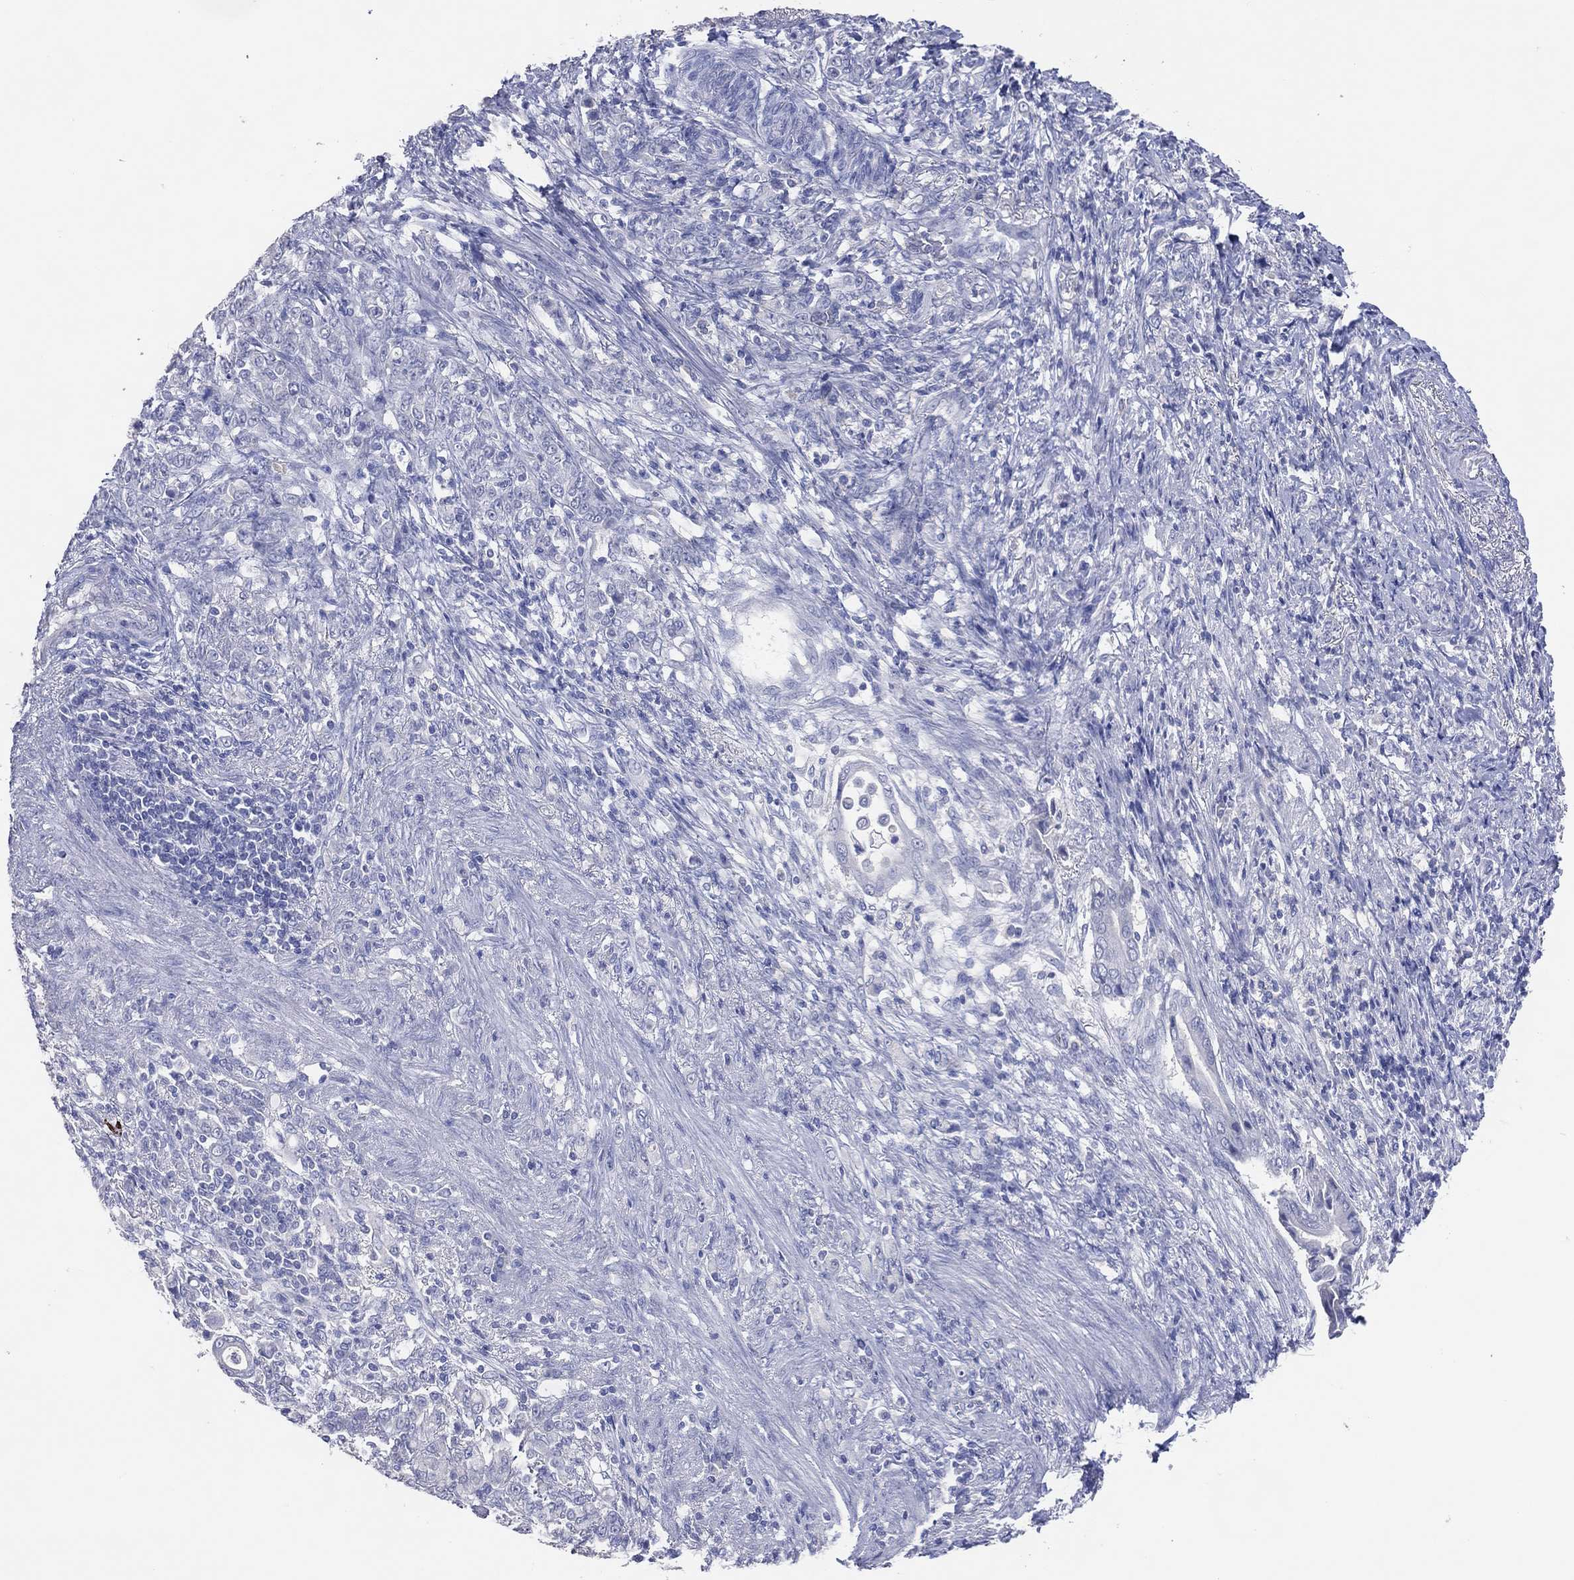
{"staining": {"intensity": "negative", "quantity": "none", "location": "none"}, "tissue": "stomach cancer", "cell_type": "Tumor cells", "image_type": "cancer", "snomed": [{"axis": "morphology", "description": "Normal tissue, NOS"}, {"axis": "morphology", "description": "Adenocarcinoma, NOS"}, {"axis": "topography", "description": "Stomach"}], "caption": "Stomach cancer (adenocarcinoma) was stained to show a protein in brown. There is no significant staining in tumor cells.", "gene": "DNAH6", "patient": {"sex": "female", "age": 79}}